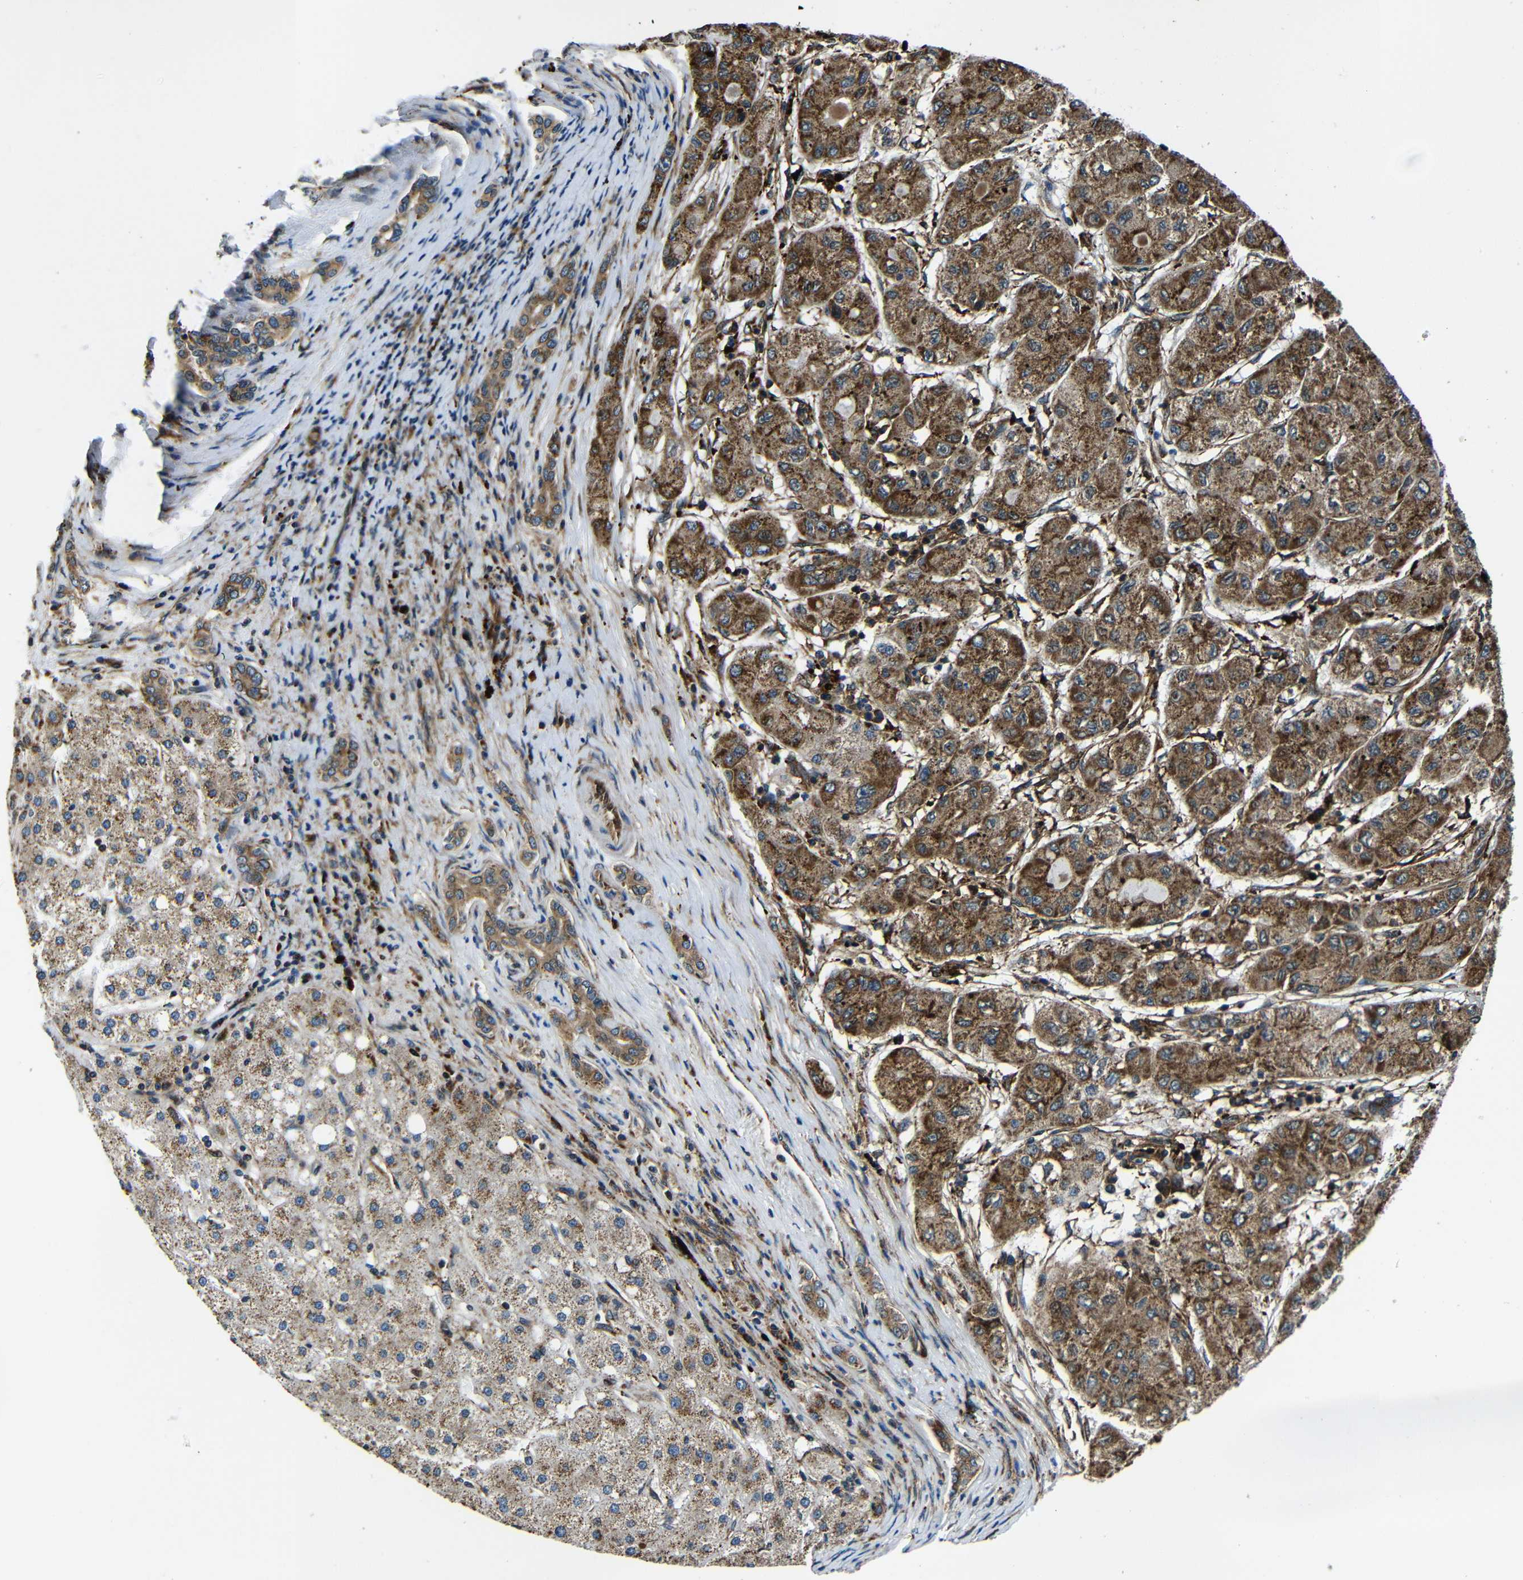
{"staining": {"intensity": "moderate", "quantity": ">75%", "location": "cytoplasmic/membranous"}, "tissue": "liver cancer", "cell_type": "Tumor cells", "image_type": "cancer", "snomed": [{"axis": "morphology", "description": "Carcinoma, Hepatocellular, NOS"}, {"axis": "topography", "description": "Liver"}], "caption": "This photomicrograph exhibits IHC staining of human hepatocellular carcinoma (liver), with medium moderate cytoplasmic/membranous staining in about >75% of tumor cells.", "gene": "ABCE1", "patient": {"sex": "male", "age": 80}}